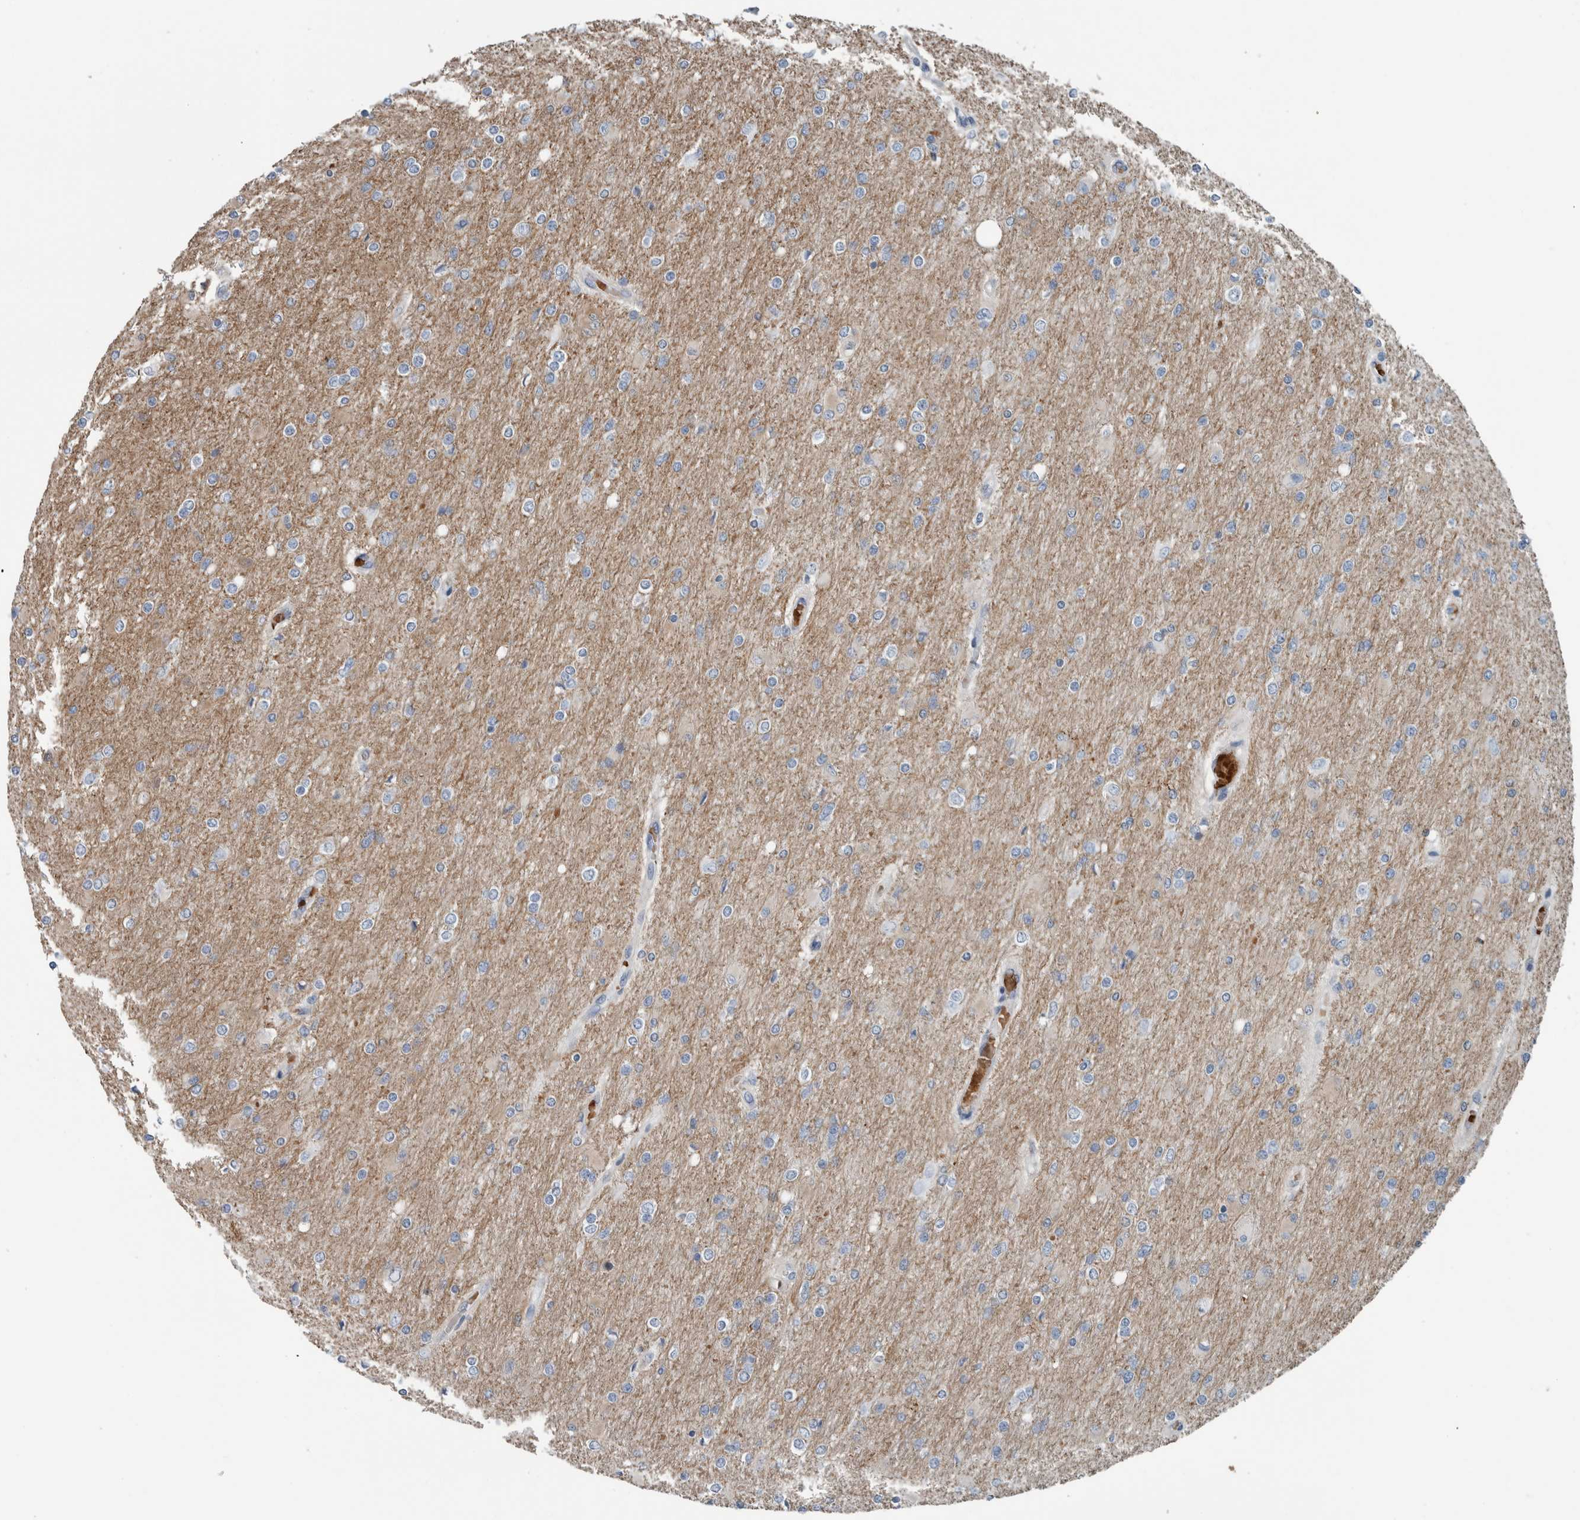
{"staining": {"intensity": "negative", "quantity": "none", "location": "none"}, "tissue": "glioma", "cell_type": "Tumor cells", "image_type": "cancer", "snomed": [{"axis": "morphology", "description": "Glioma, malignant, High grade"}, {"axis": "topography", "description": "Cerebral cortex"}], "caption": "A micrograph of glioma stained for a protein shows no brown staining in tumor cells.", "gene": "SH3GL2", "patient": {"sex": "female", "age": 36}}